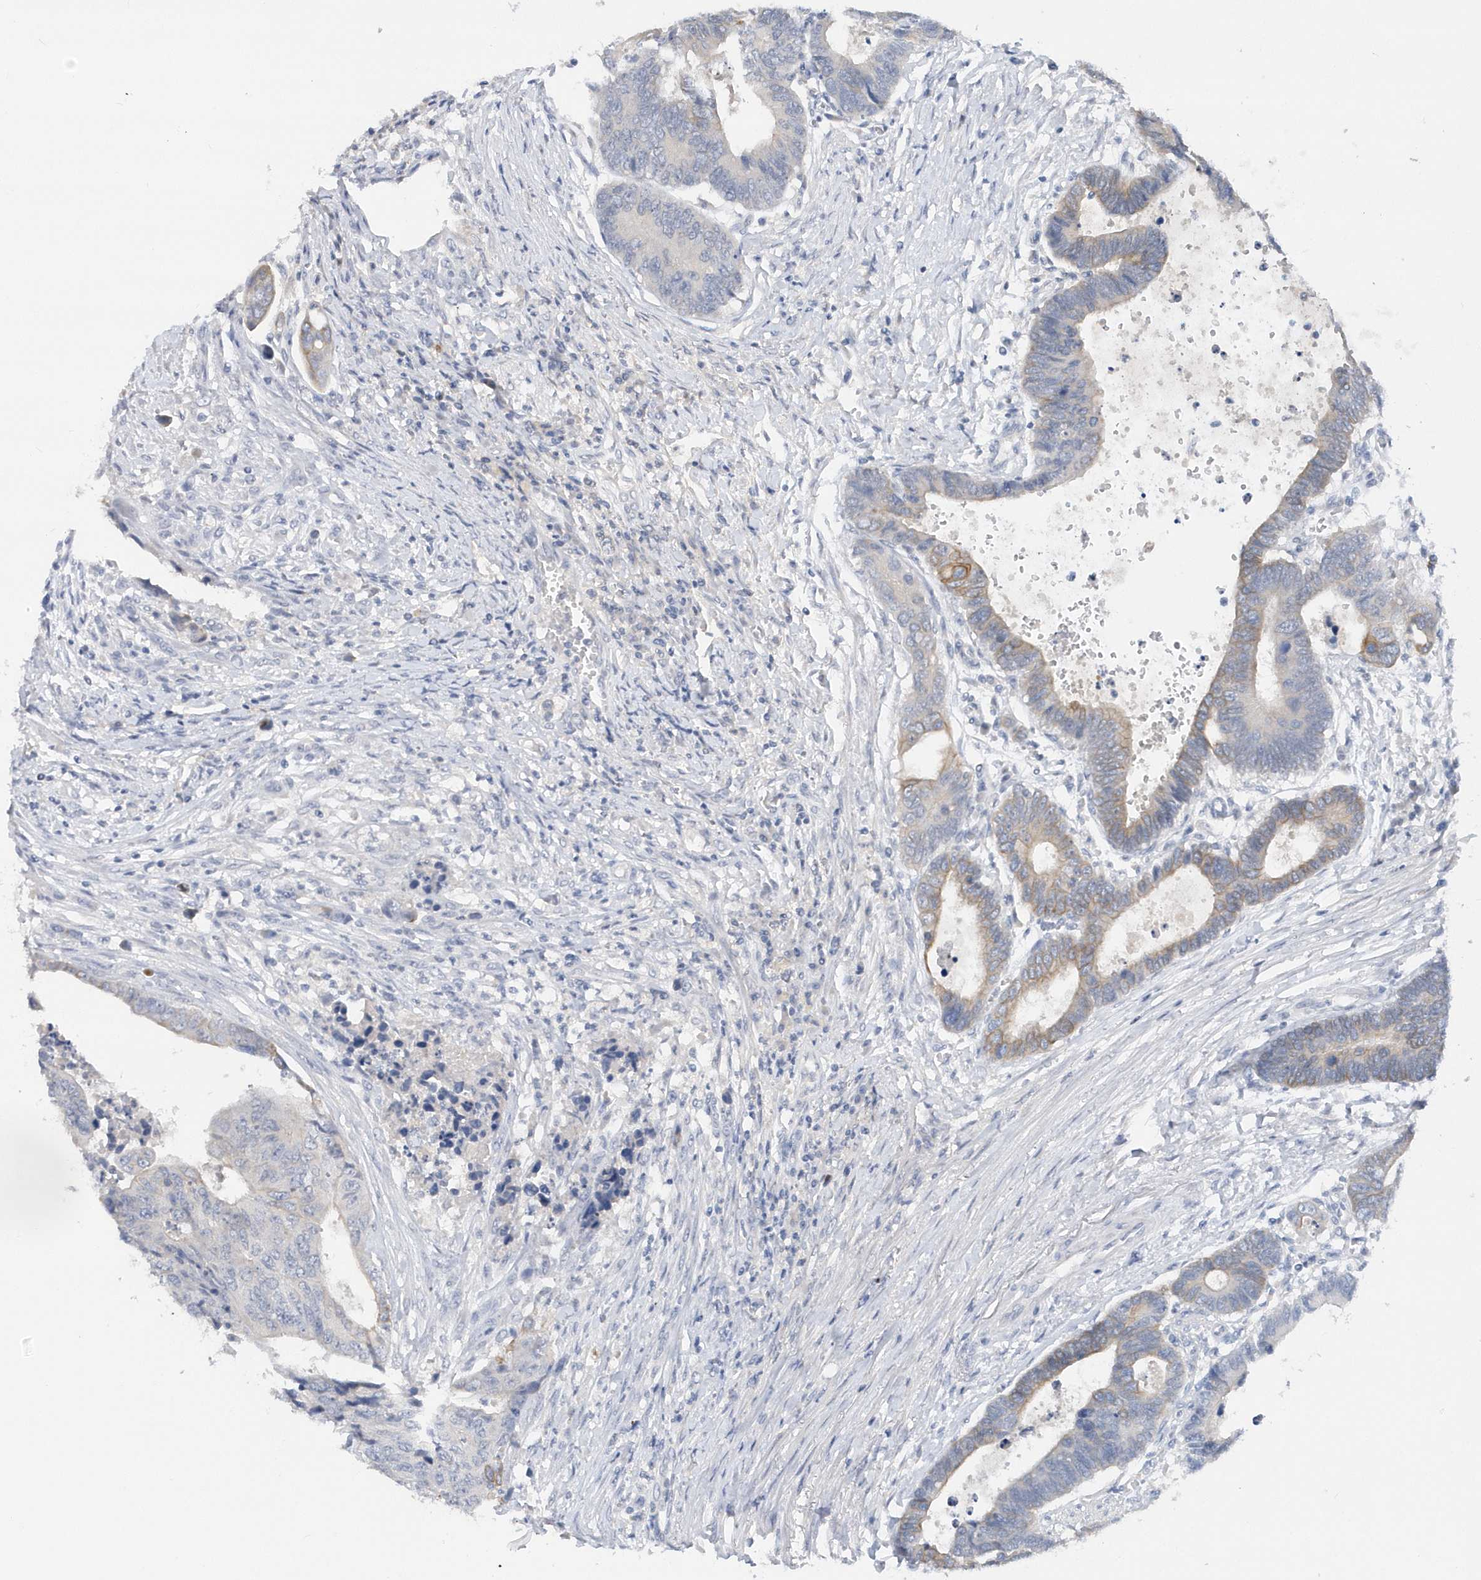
{"staining": {"intensity": "moderate", "quantity": "<25%", "location": "cytoplasmic/membranous"}, "tissue": "colorectal cancer", "cell_type": "Tumor cells", "image_type": "cancer", "snomed": [{"axis": "morphology", "description": "Adenocarcinoma, NOS"}, {"axis": "topography", "description": "Rectum"}], "caption": "There is low levels of moderate cytoplasmic/membranous staining in tumor cells of colorectal cancer (adenocarcinoma), as demonstrated by immunohistochemical staining (brown color).", "gene": "RPE", "patient": {"sex": "male", "age": 84}}